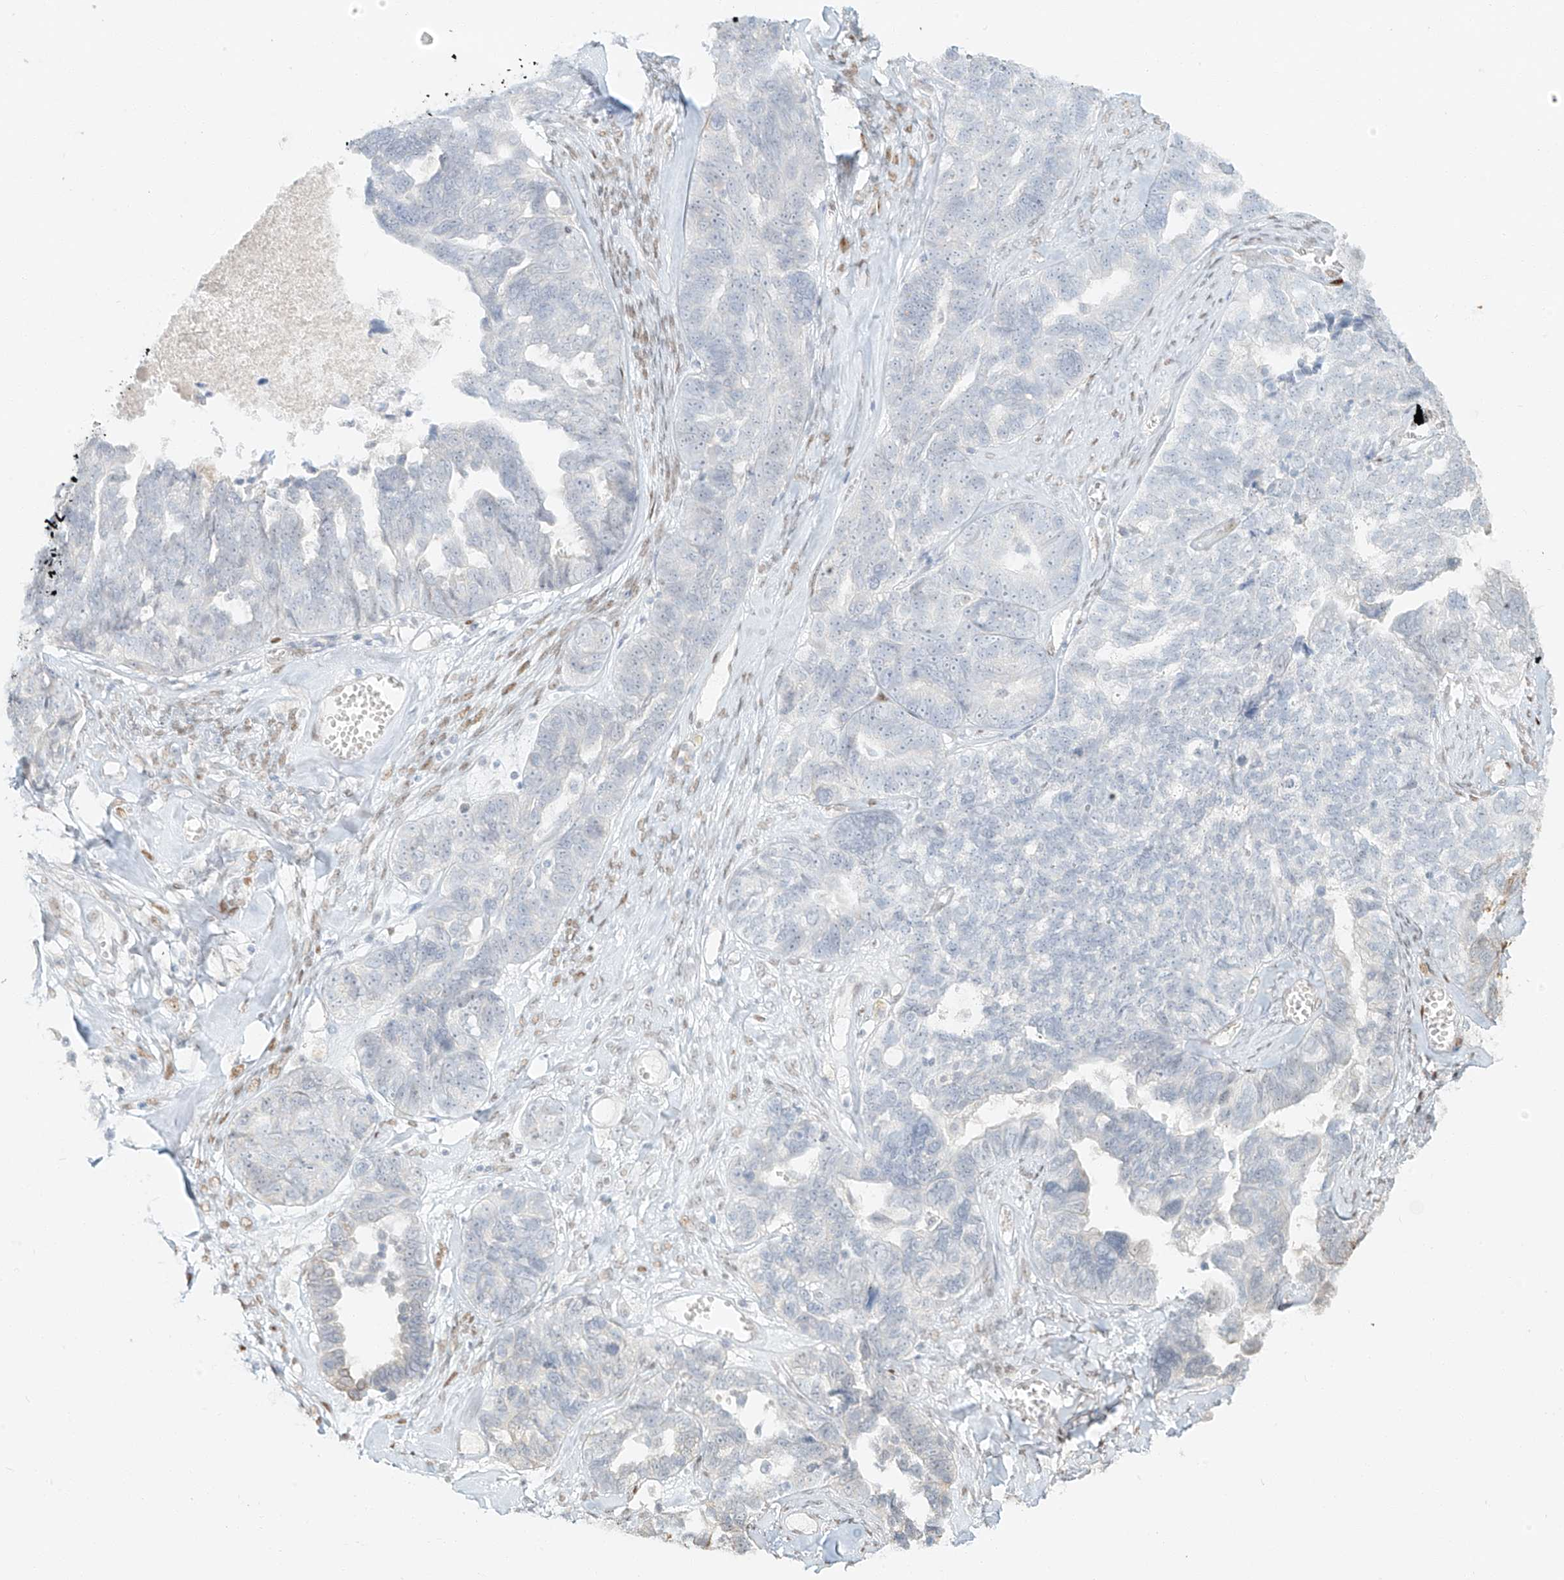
{"staining": {"intensity": "negative", "quantity": "none", "location": "none"}, "tissue": "ovarian cancer", "cell_type": "Tumor cells", "image_type": "cancer", "snomed": [{"axis": "morphology", "description": "Cystadenocarcinoma, serous, NOS"}, {"axis": "topography", "description": "Ovary"}], "caption": "DAB (3,3'-diaminobenzidine) immunohistochemical staining of ovarian serous cystadenocarcinoma reveals no significant expression in tumor cells.", "gene": "ZNF774", "patient": {"sex": "female", "age": 79}}